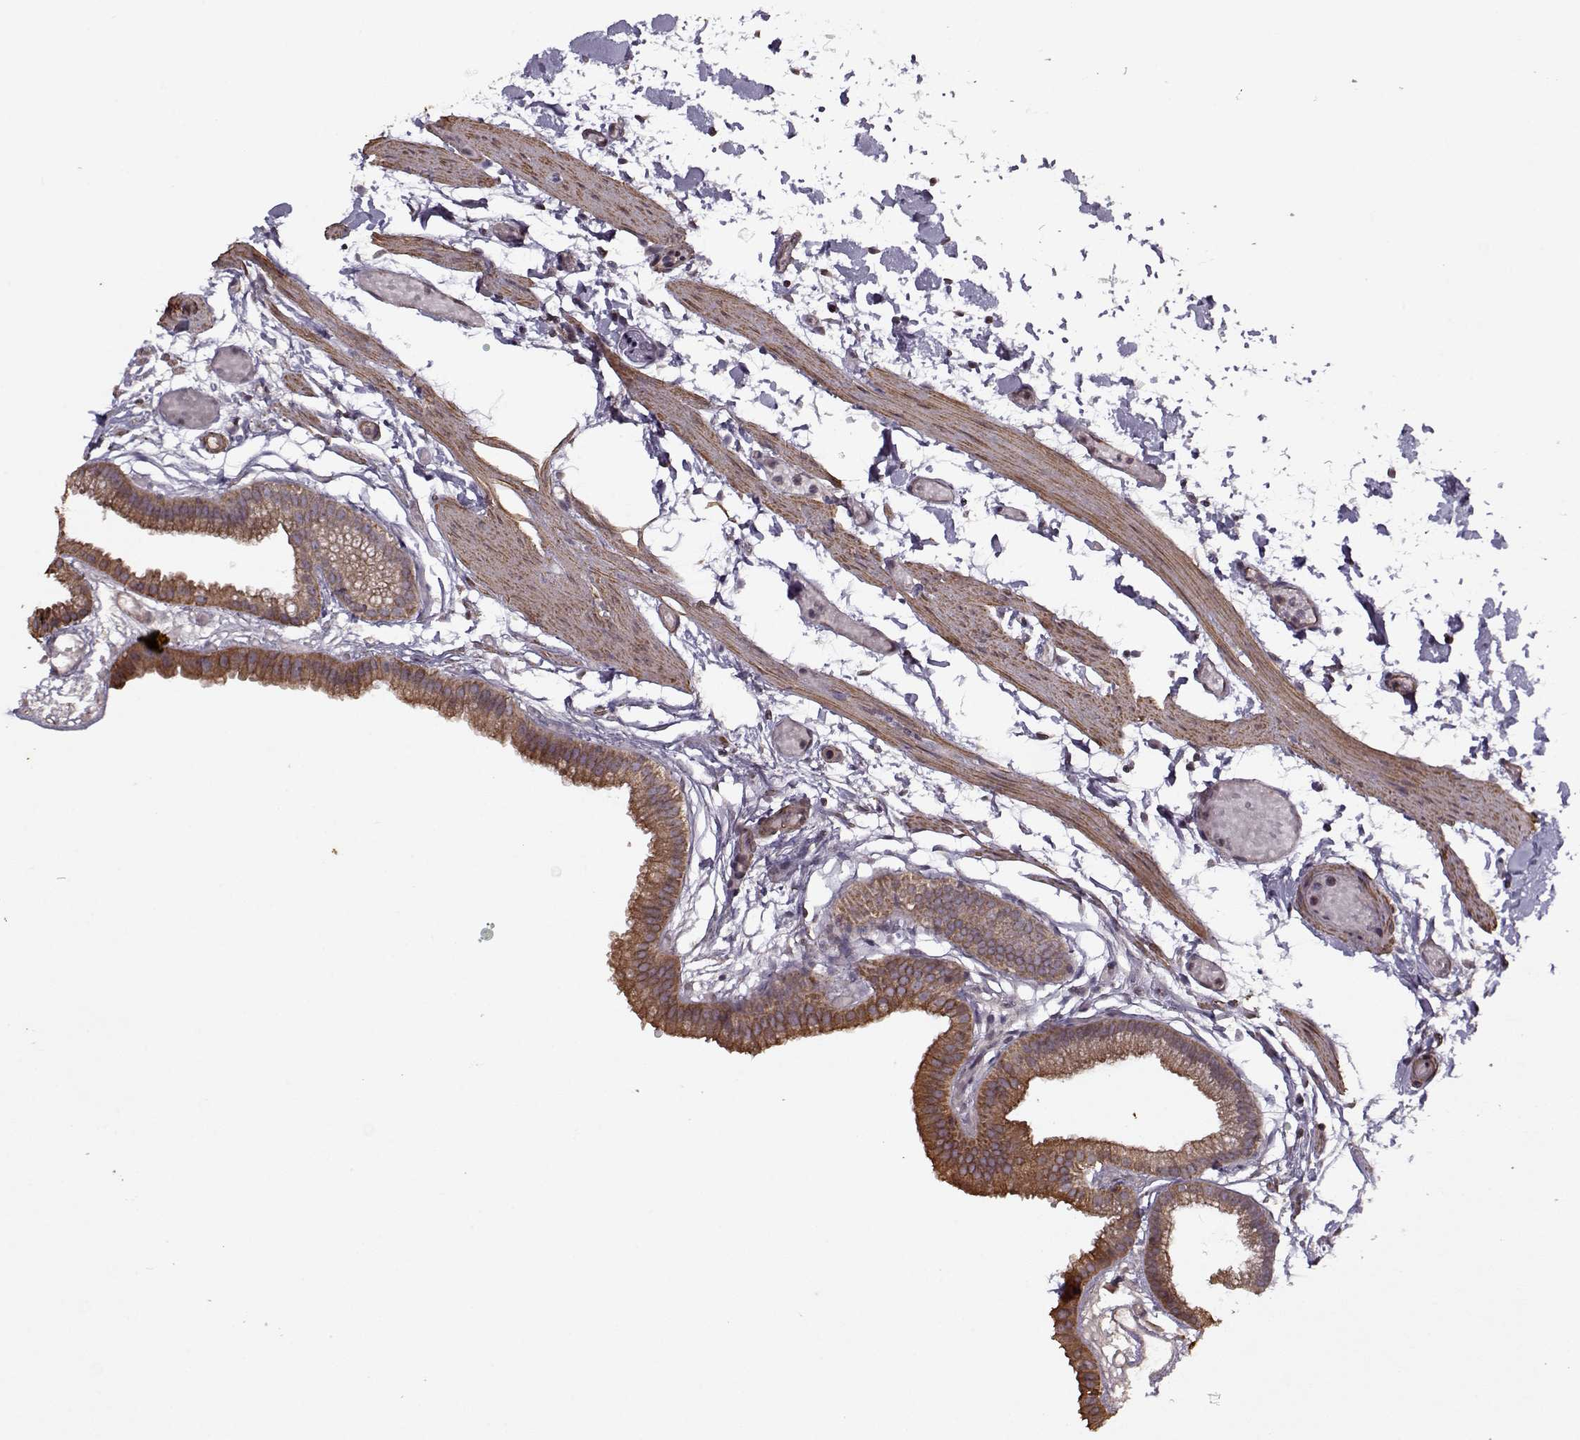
{"staining": {"intensity": "strong", "quantity": ">75%", "location": "cytoplasmic/membranous"}, "tissue": "gallbladder", "cell_type": "Glandular cells", "image_type": "normal", "snomed": [{"axis": "morphology", "description": "Normal tissue, NOS"}, {"axis": "topography", "description": "Gallbladder"}], "caption": "A brown stain highlights strong cytoplasmic/membranous positivity of a protein in glandular cells of benign human gallbladder.", "gene": "KRT9", "patient": {"sex": "female", "age": 45}}